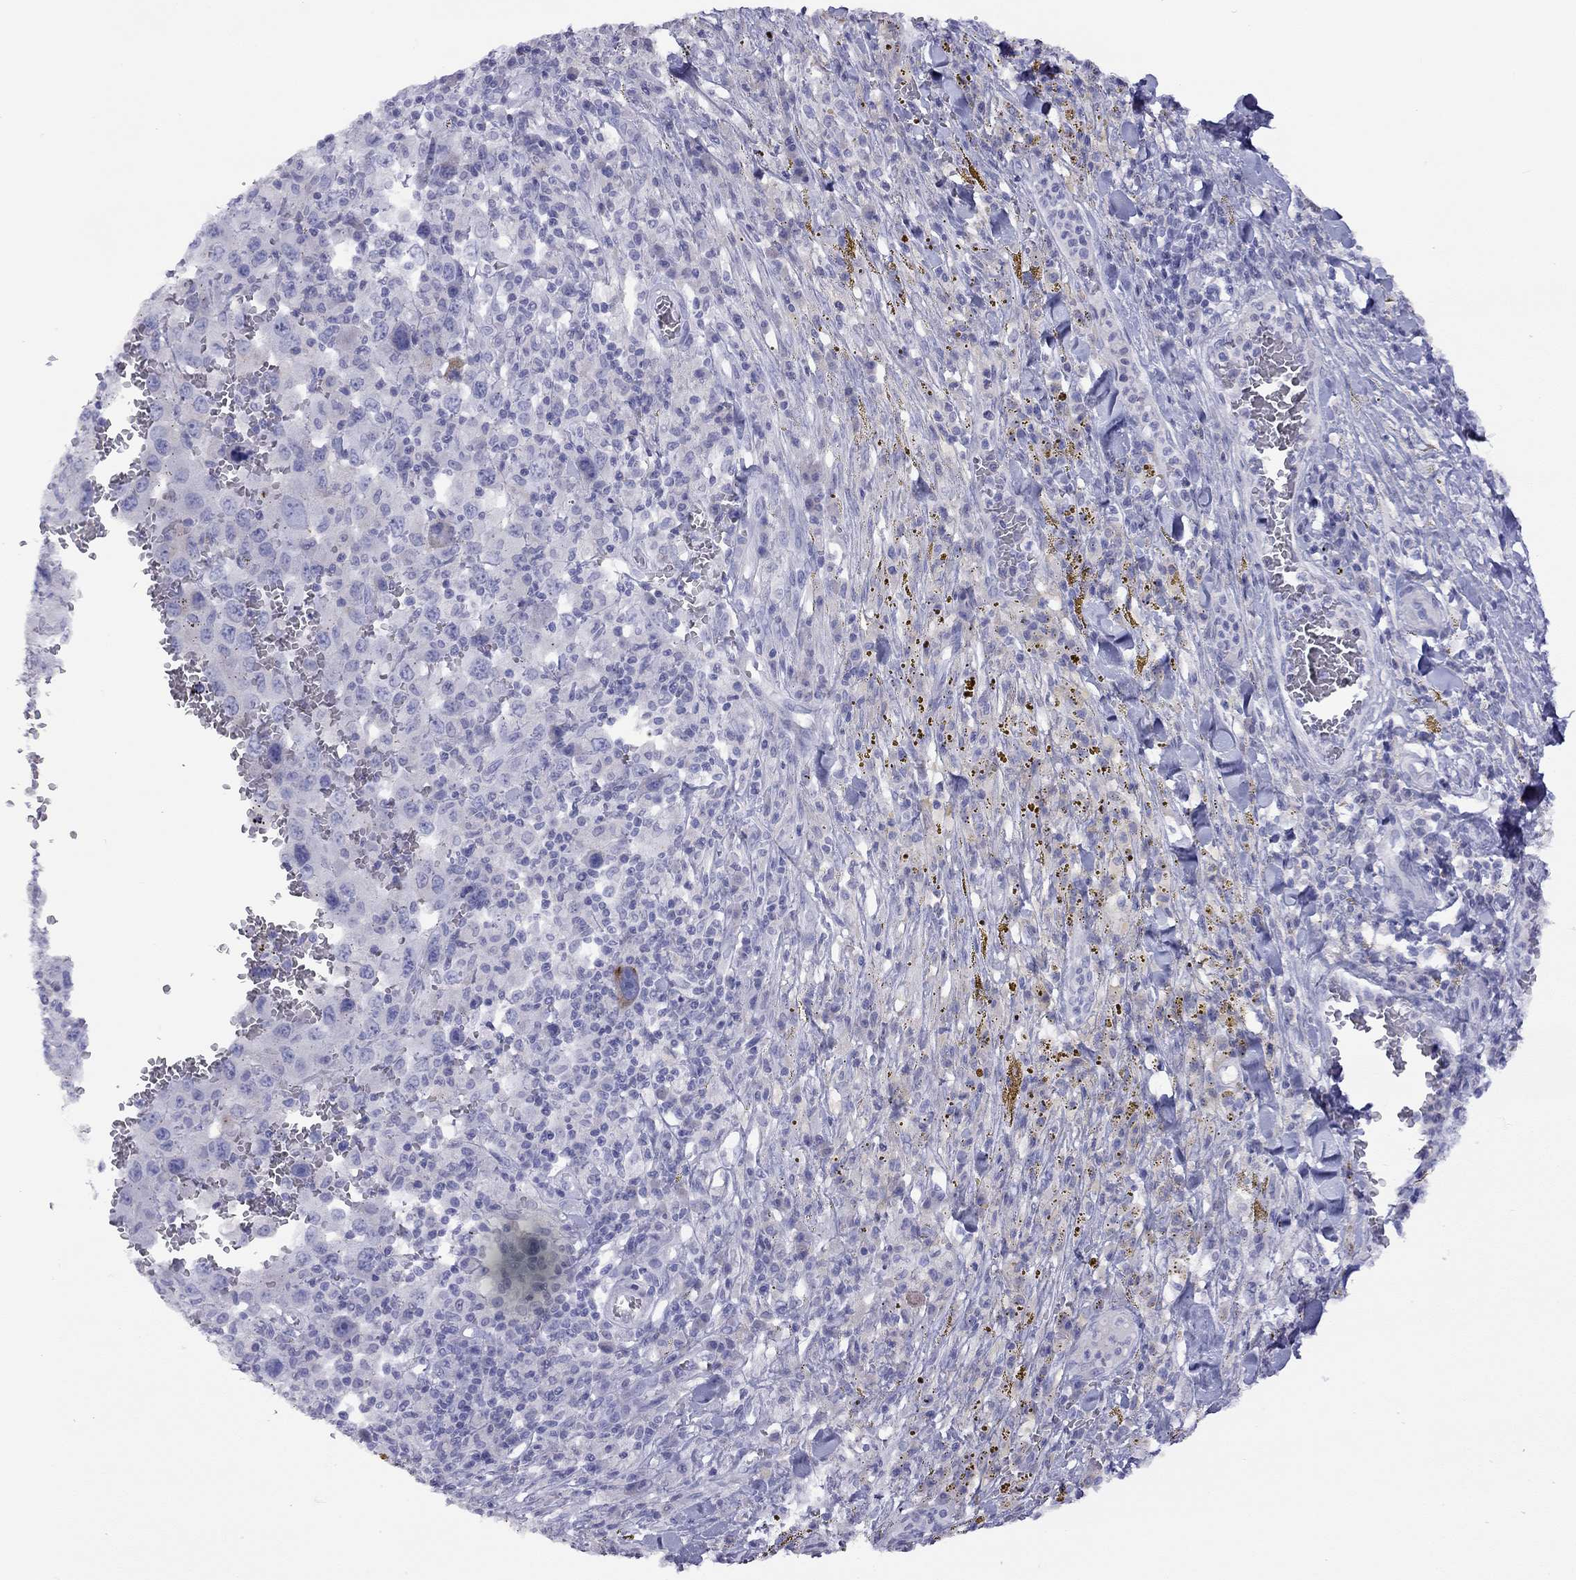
{"staining": {"intensity": "negative", "quantity": "none", "location": "none"}, "tissue": "melanoma", "cell_type": "Tumor cells", "image_type": "cancer", "snomed": [{"axis": "morphology", "description": "Malignant melanoma, NOS"}, {"axis": "topography", "description": "Skin"}], "caption": "Immunohistochemistry of malignant melanoma displays no expression in tumor cells.", "gene": "CPNE4", "patient": {"sex": "female", "age": 91}}